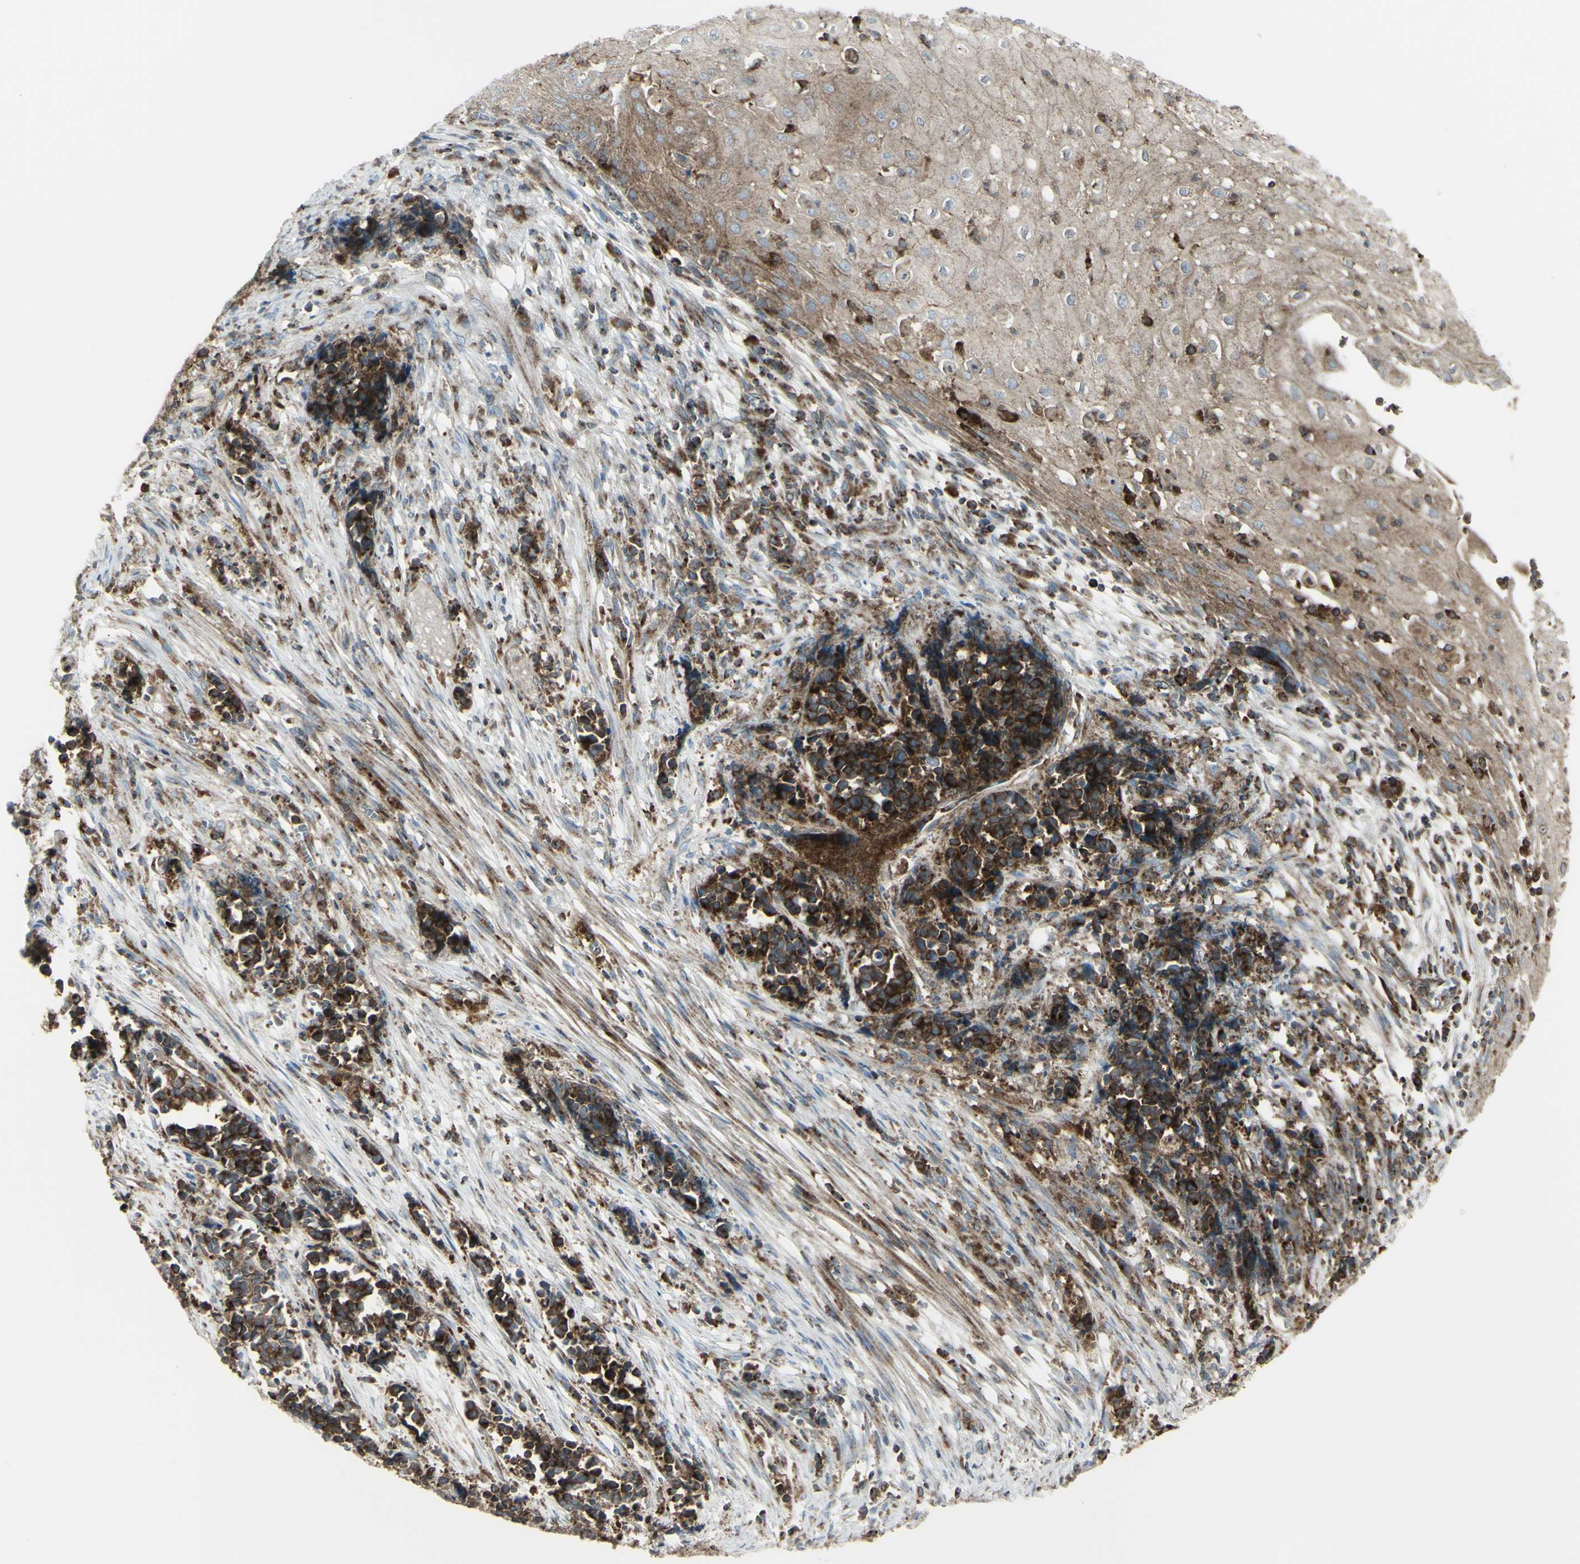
{"staining": {"intensity": "strong", "quantity": ">75%", "location": "cytoplasmic/membranous"}, "tissue": "cervical cancer", "cell_type": "Tumor cells", "image_type": "cancer", "snomed": [{"axis": "morphology", "description": "Normal tissue, NOS"}, {"axis": "morphology", "description": "Squamous cell carcinoma, NOS"}, {"axis": "topography", "description": "Cervix"}], "caption": "An IHC micrograph of neoplastic tissue is shown. Protein staining in brown labels strong cytoplasmic/membranous positivity in cervical cancer within tumor cells.", "gene": "NAPA", "patient": {"sex": "female", "age": 35}}